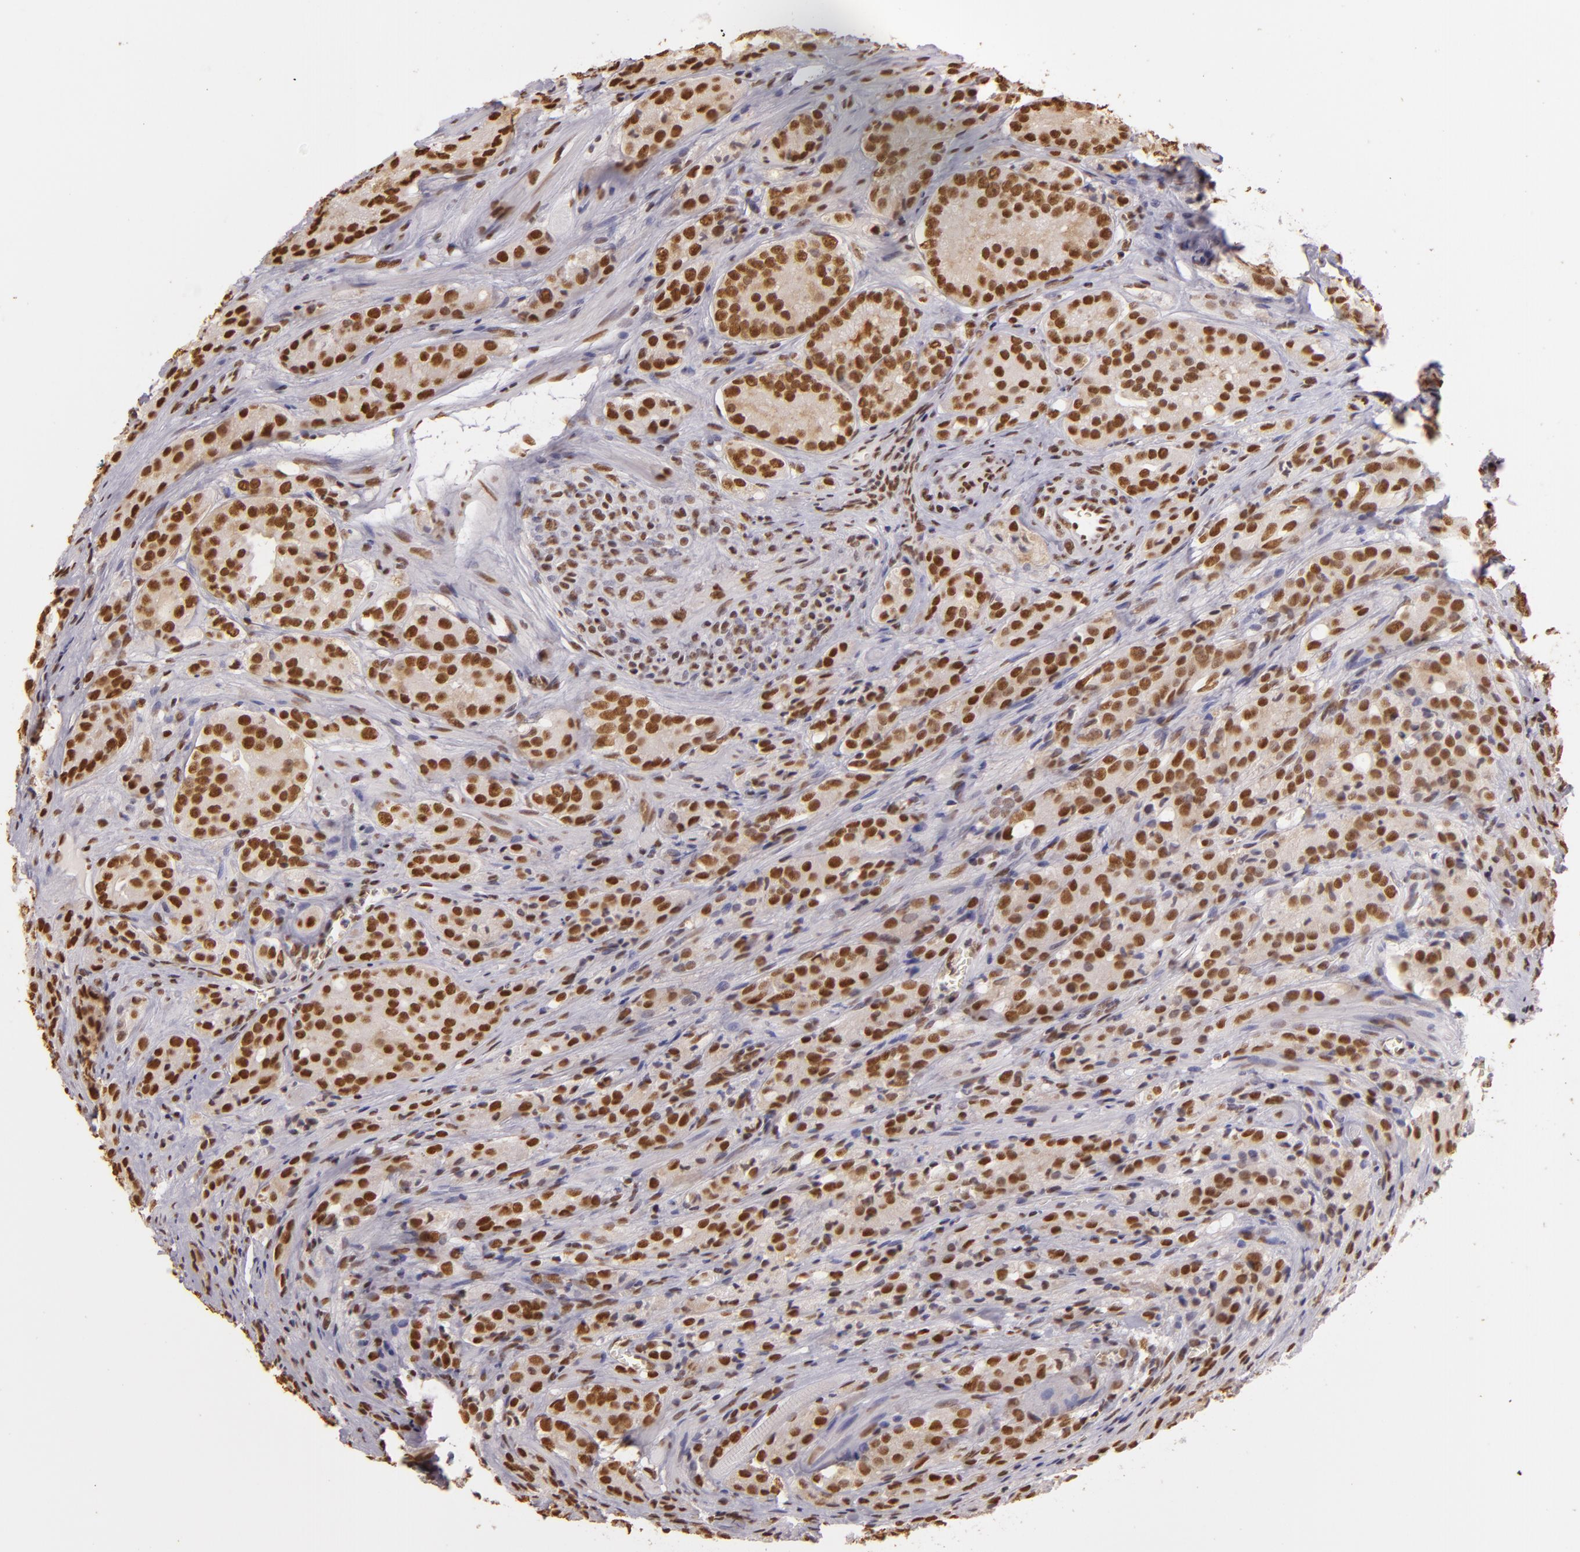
{"staining": {"intensity": "strong", "quantity": ">75%", "location": "nuclear"}, "tissue": "prostate cancer", "cell_type": "Tumor cells", "image_type": "cancer", "snomed": [{"axis": "morphology", "description": "Adenocarcinoma, Medium grade"}, {"axis": "topography", "description": "Prostate"}], "caption": "This micrograph demonstrates IHC staining of prostate medium-grade adenocarcinoma, with high strong nuclear expression in approximately >75% of tumor cells.", "gene": "PAPOLA", "patient": {"sex": "male", "age": 60}}